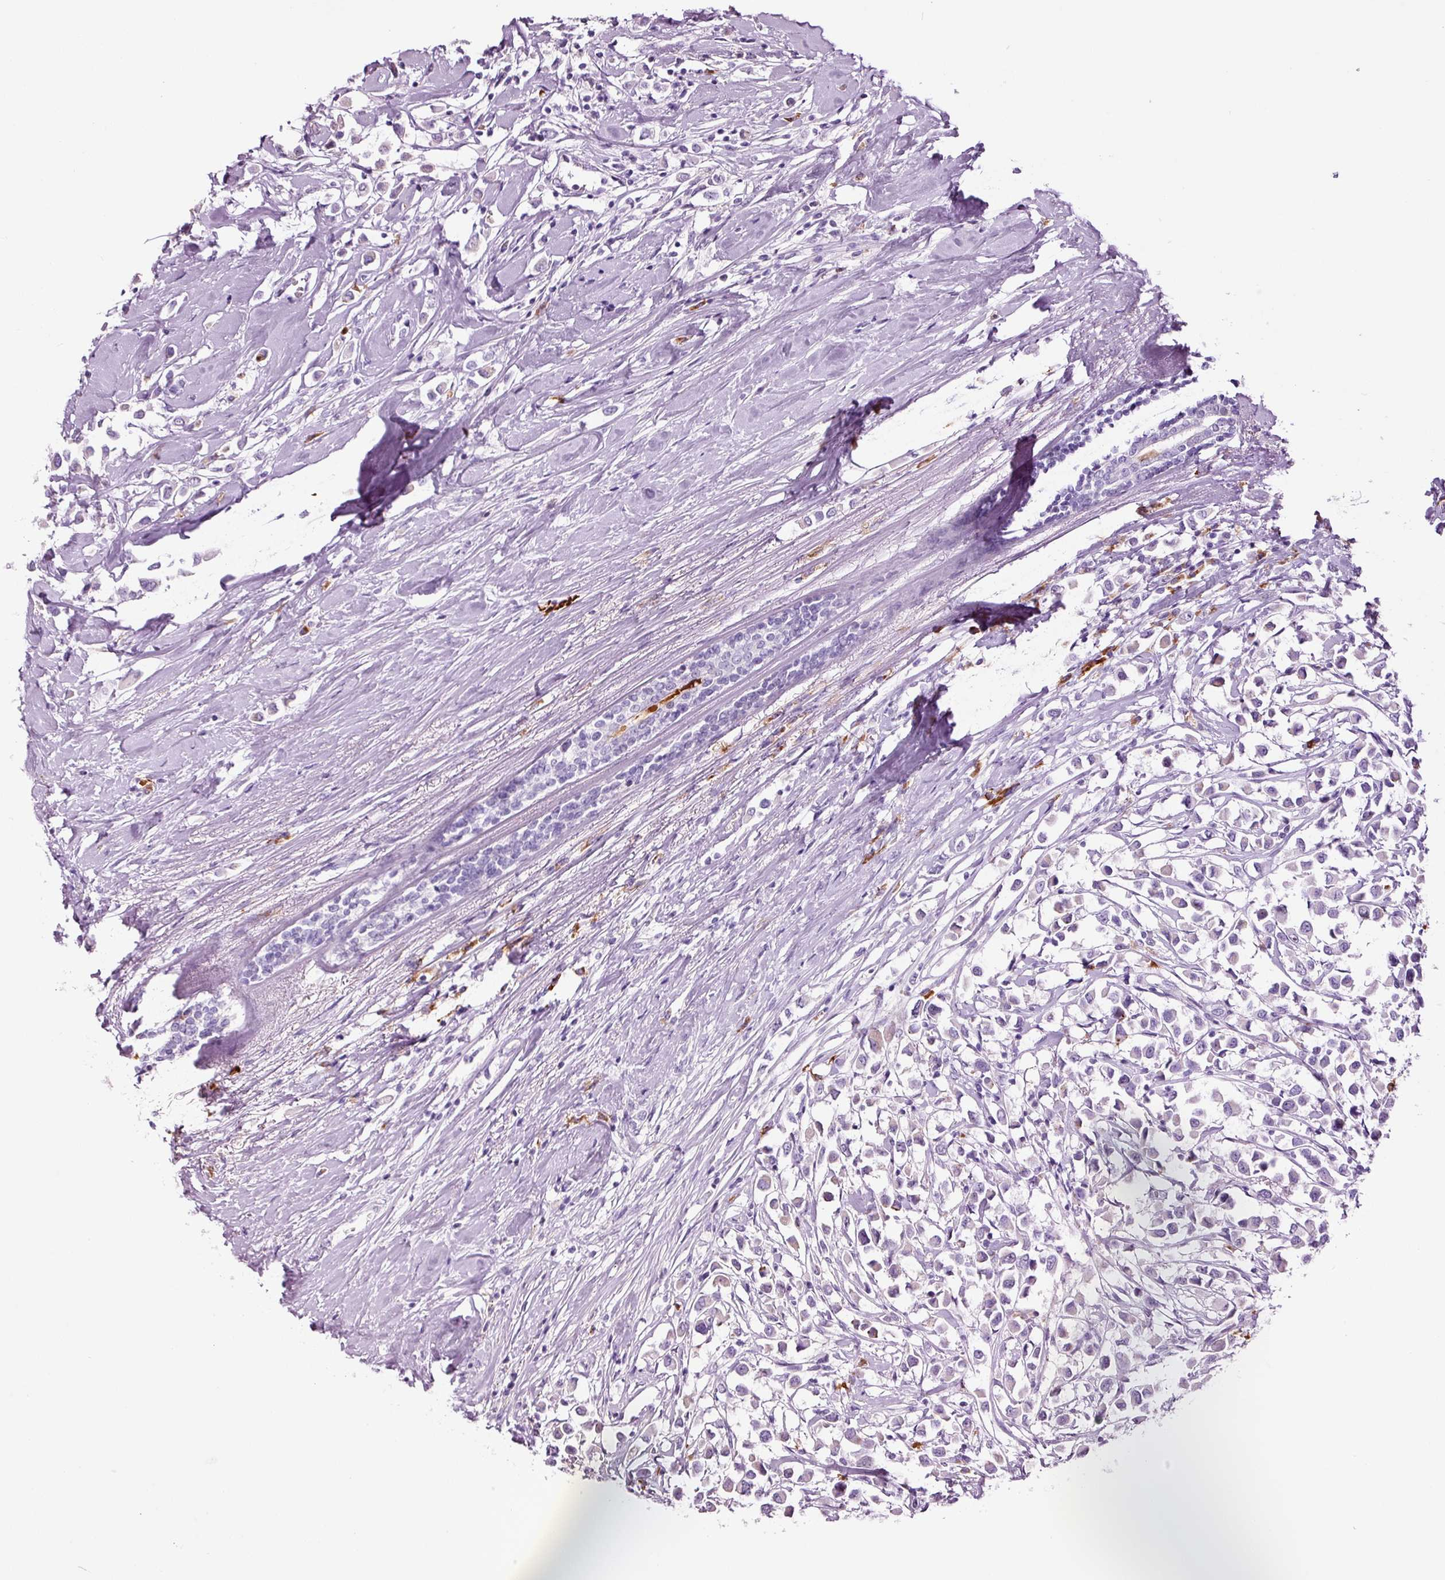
{"staining": {"intensity": "negative", "quantity": "none", "location": "none"}, "tissue": "breast cancer", "cell_type": "Tumor cells", "image_type": "cancer", "snomed": [{"axis": "morphology", "description": "Duct carcinoma"}, {"axis": "topography", "description": "Breast"}], "caption": "The histopathology image exhibits no significant expression in tumor cells of breast infiltrating ductal carcinoma. Nuclei are stained in blue.", "gene": "KLF1", "patient": {"sex": "female", "age": 61}}